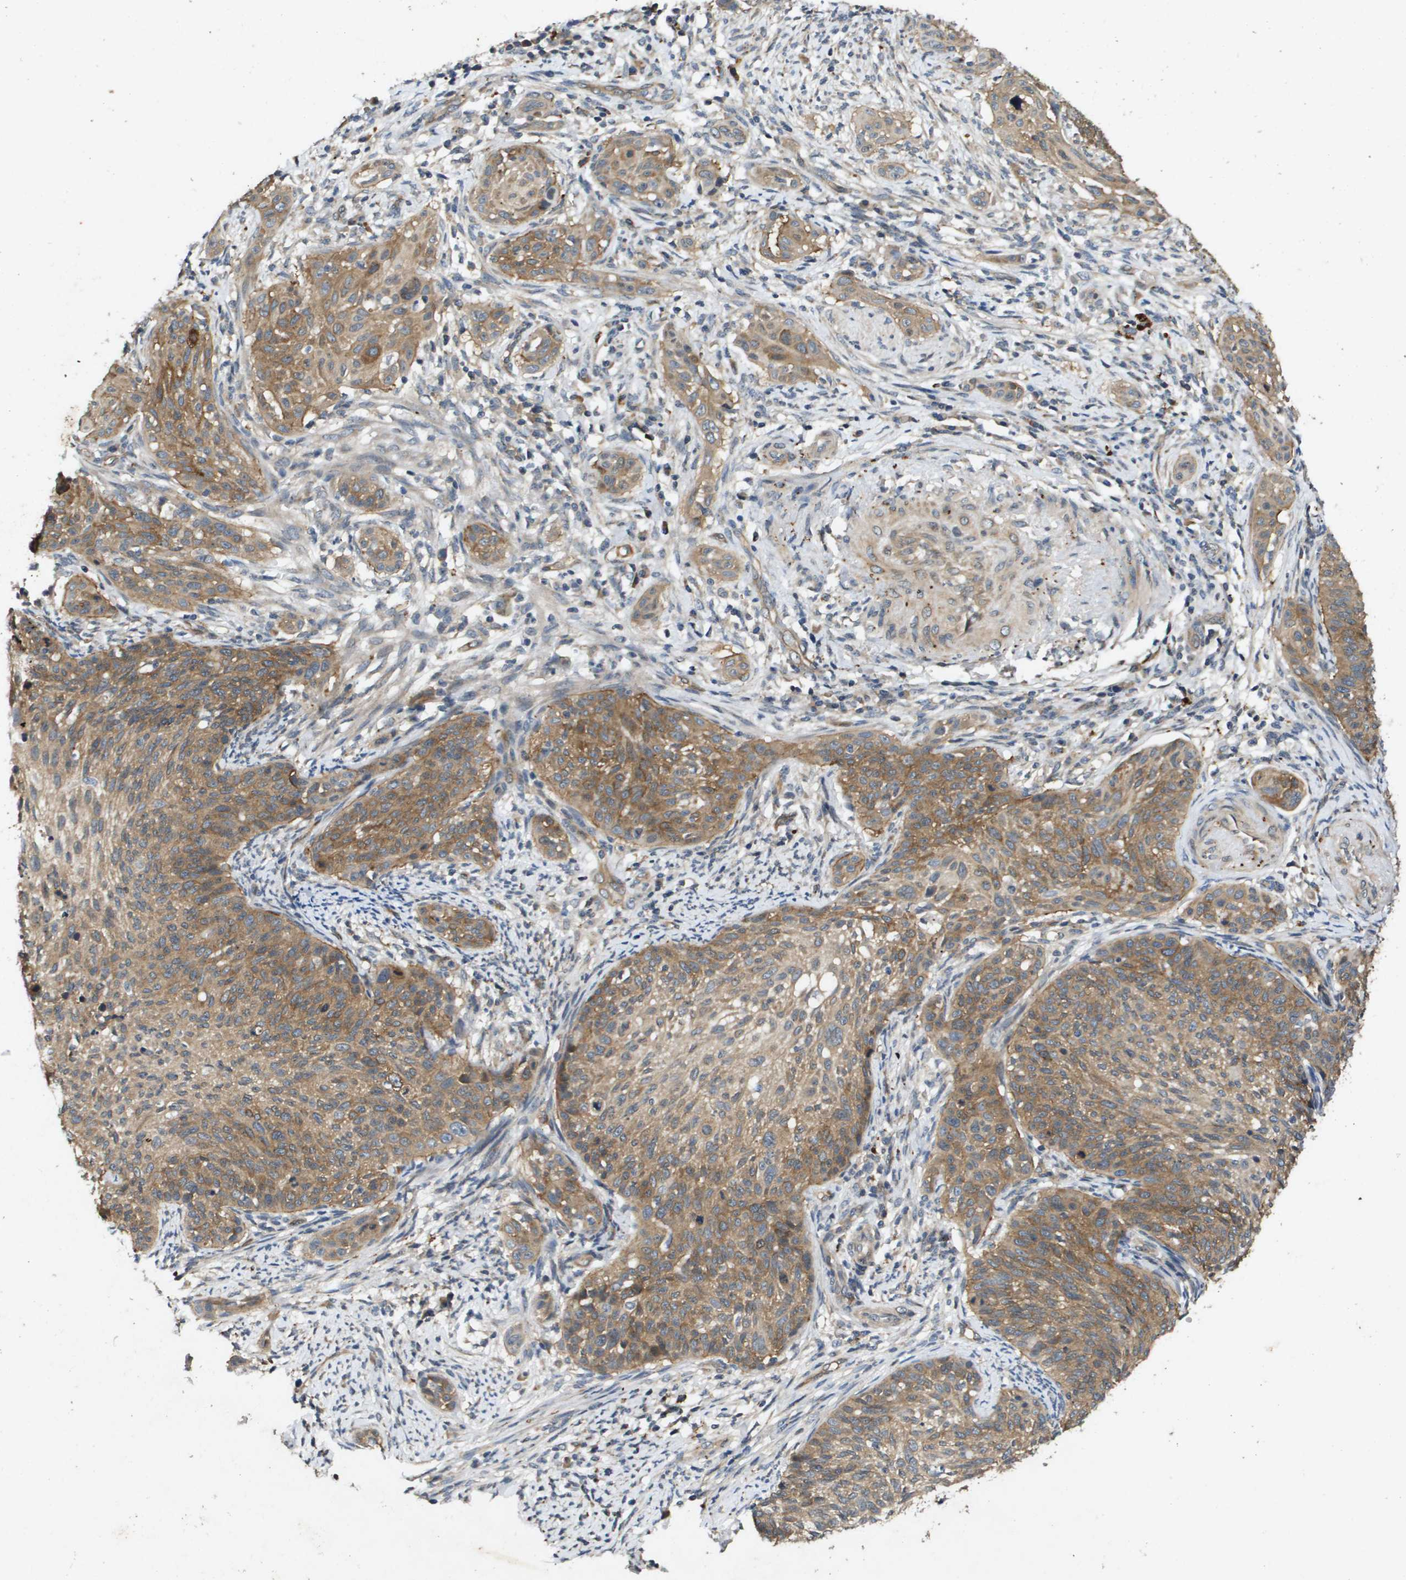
{"staining": {"intensity": "moderate", "quantity": ">75%", "location": "cytoplasmic/membranous"}, "tissue": "cervical cancer", "cell_type": "Tumor cells", "image_type": "cancer", "snomed": [{"axis": "morphology", "description": "Squamous cell carcinoma, NOS"}, {"axis": "topography", "description": "Cervix"}], "caption": "Immunohistochemistry staining of cervical squamous cell carcinoma, which exhibits medium levels of moderate cytoplasmic/membranous staining in approximately >75% of tumor cells indicating moderate cytoplasmic/membranous protein positivity. The staining was performed using DAB (3,3'-diaminobenzidine) (brown) for protein detection and nuclei were counterstained in hematoxylin (blue).", "gene": "PGAP3", "patient": {"sex": "female", "age": 70}}